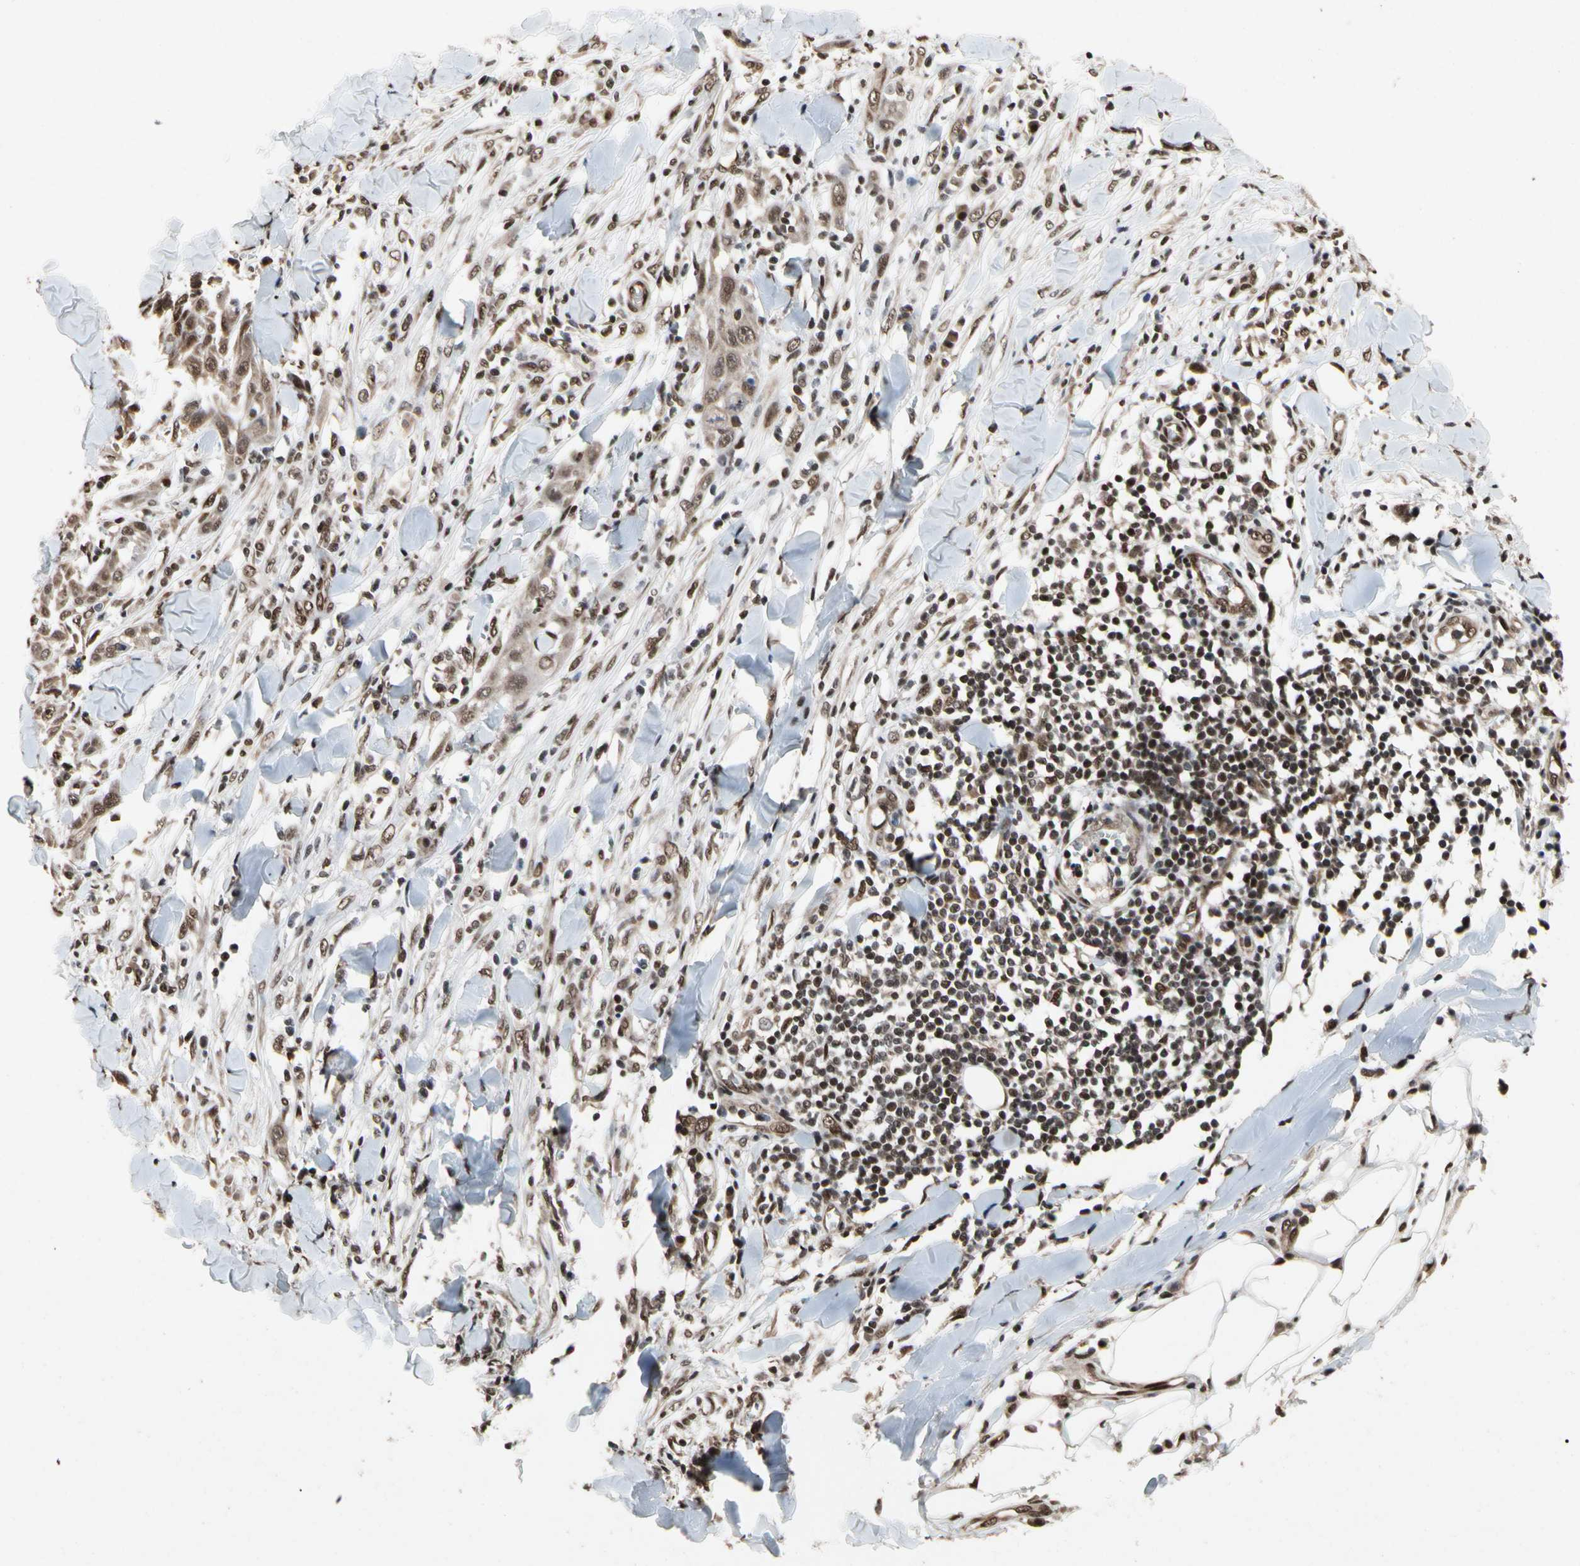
{"staining": {"intensity": "moderate", "quantity": ">75%", "location": "cytoplasmic/membranous,nuclear"}, "tissue": "skin cancer", "cell_type": "Tumor cells", "image_type": "cancer", "snomed": [{"axis": "morphology", "description": "Squamous cell carcinoma, NOS"}, {"axis": "topography", "description": "Skin"}], "caption": "A histopathology image of human skin squamous cell carcinoma stained for a protein reveals moderate cytoplasmic/membranous and nuclear brown staining in tumor cells.", "gene": "FAM98B", "patient": {"sex": "male", "age": 24}}